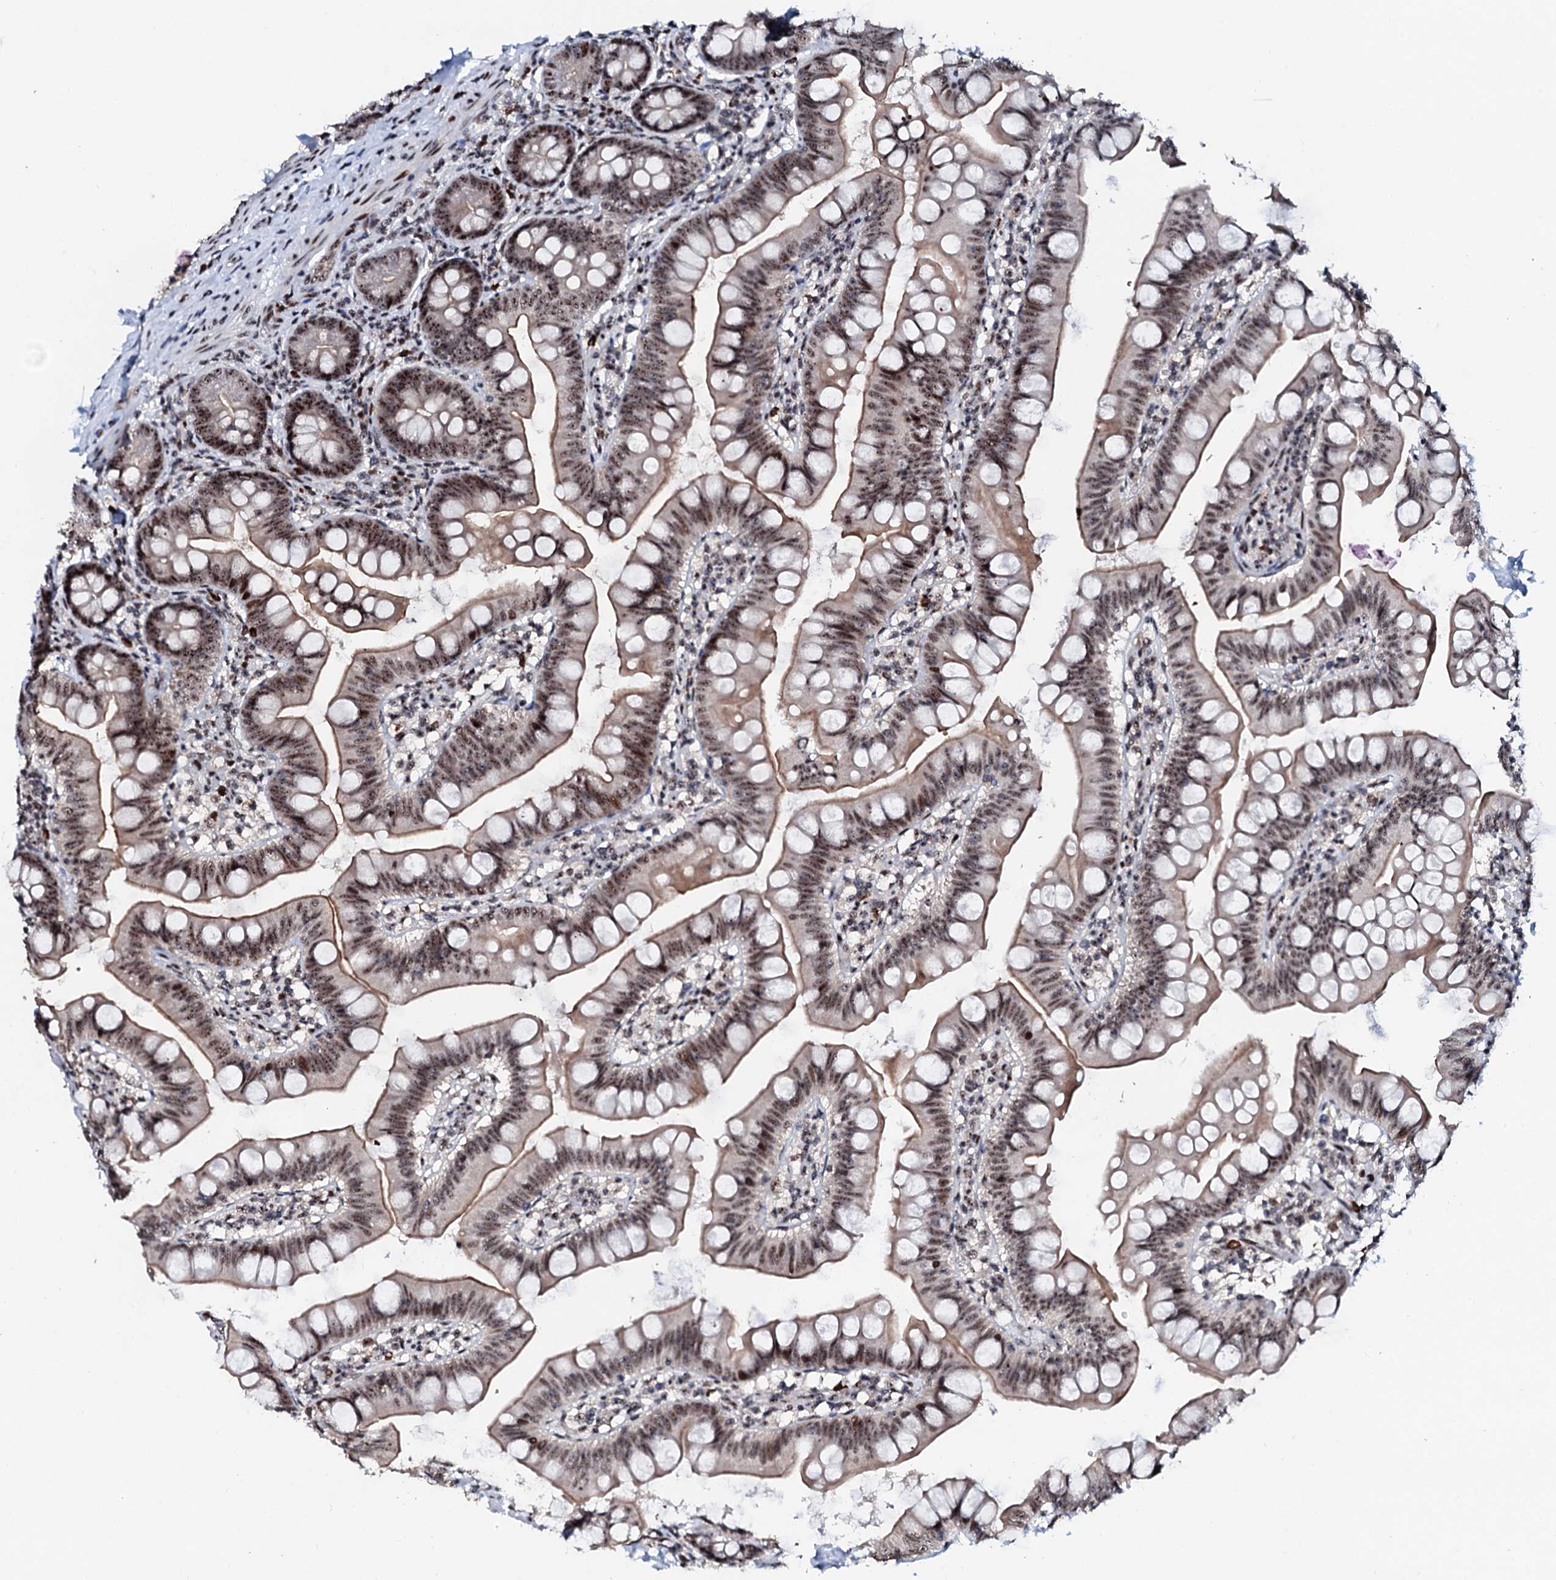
{"staining": {"intensity": "moderate", "quantity": ">75%", "location": "cytoplasmic/membranous,nuclear"}, "tissue": "small intestine", "cell_type": "Glandular cells", "image_type": "normal", "snomed": [{"axis": "morphology", "description": "Normal tissue, NOS"}, {"axis": "topography", "description": "Small intestine"}], "caption": "IHC histopathology image of unremarkable human small intestine stained for a protein (brown), which demonstrates medium levels of moderate cytoplasmic/membranous,nuclear expression in about >75% of glandular cells.", "gene": "NEUROG3", "patient": {"sex": "male", "age": 7}}